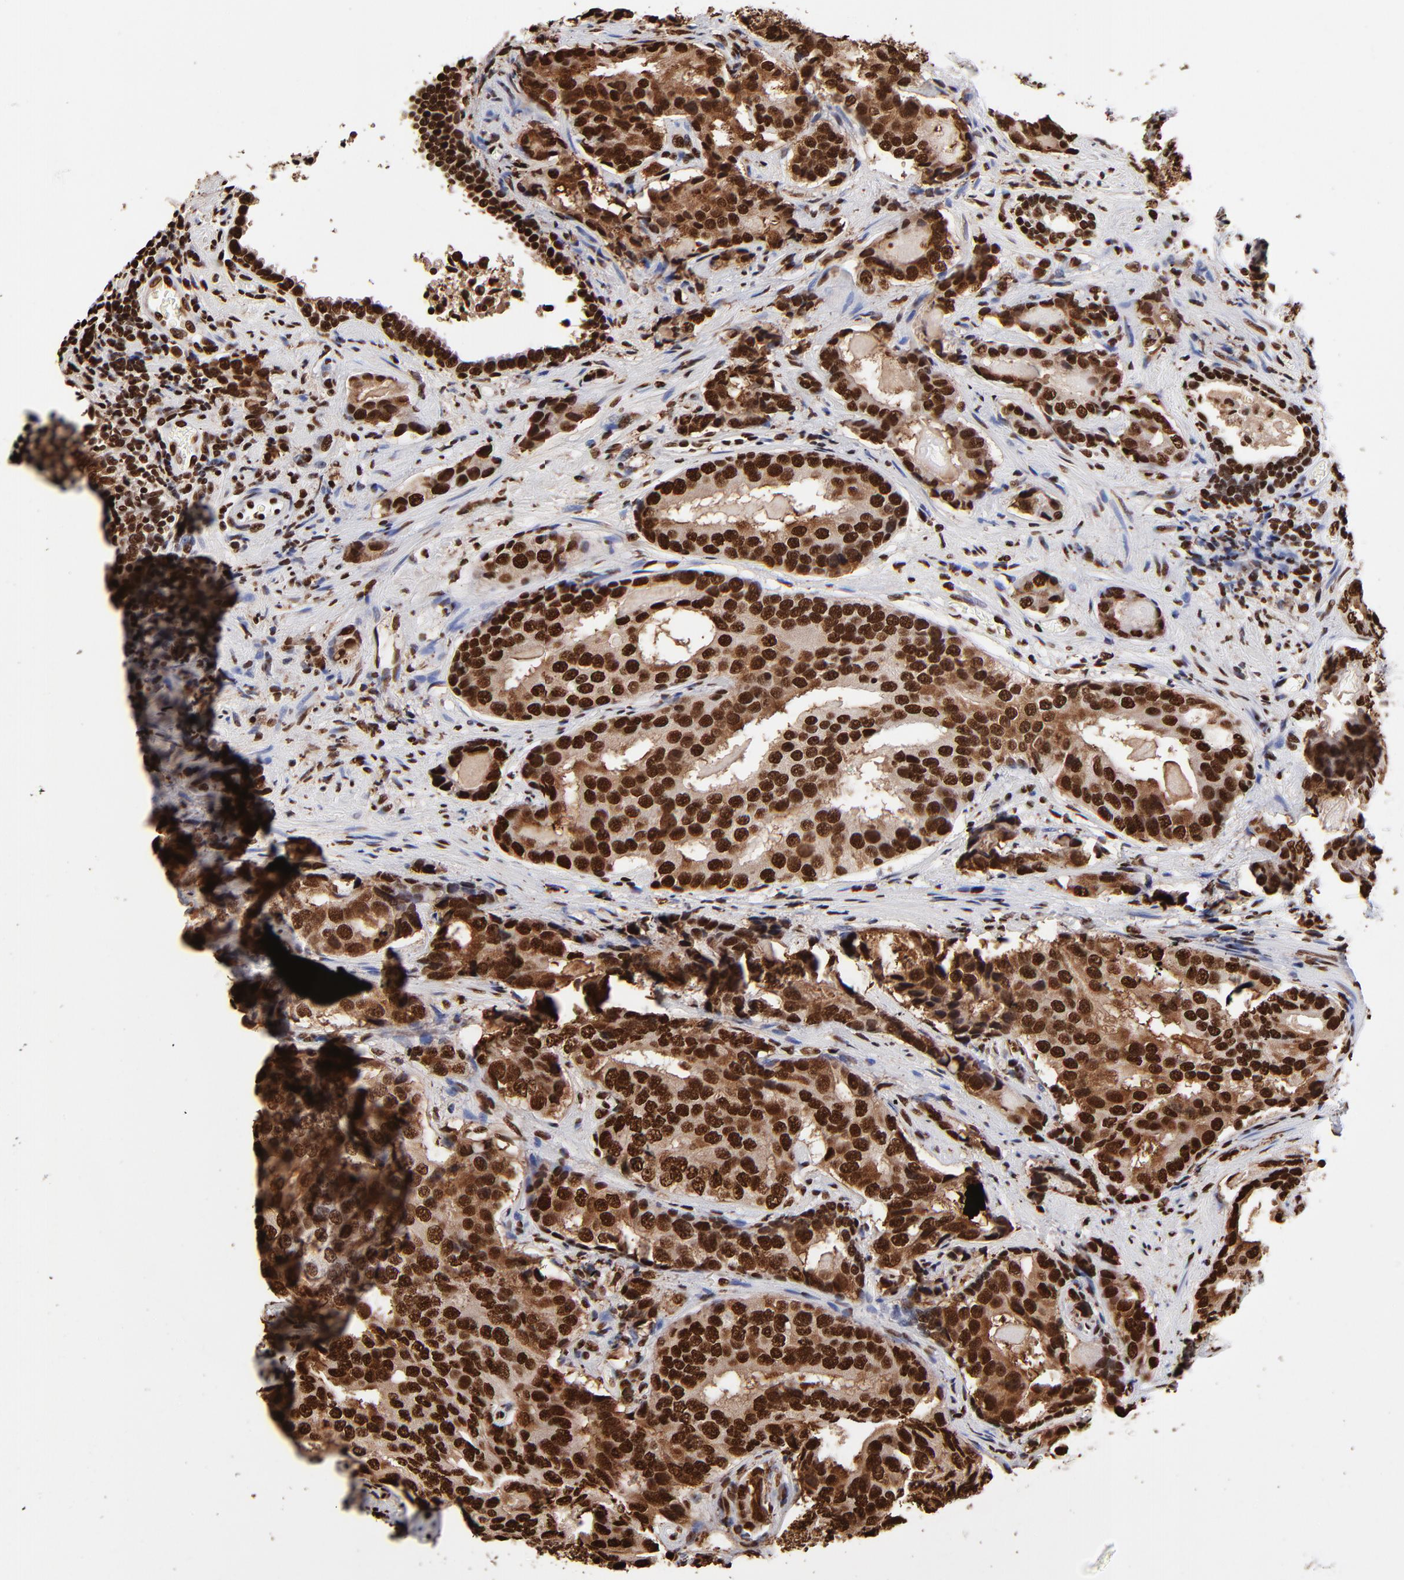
{"staining": {"intensity": "strong", "quantity": ">75%", "location": "cytoplasmic/membranous,nuclear"}, "tissue": "prostate cancer", "cell_type": "Tumor cells", "image_type": "cancer", "snomed": [{"axis": "morphology", "description": "Adenocarcinoma, High grade"}, {"axis": "topography", "description": "Prostate"}], "caption": "Immunohistochemical staining of human adenocarcinoma (high-grade) (prostate) reveals high levels of strong cytoplasmic/membranous and nuclear staining in about >75% of tumor cells. (DAB (3,3'-diaminobenzidine) IHC with brightfield microscopy, high magnification).", "gene": "ZNF544", "patient": {"sex": "male", "age": 58}}